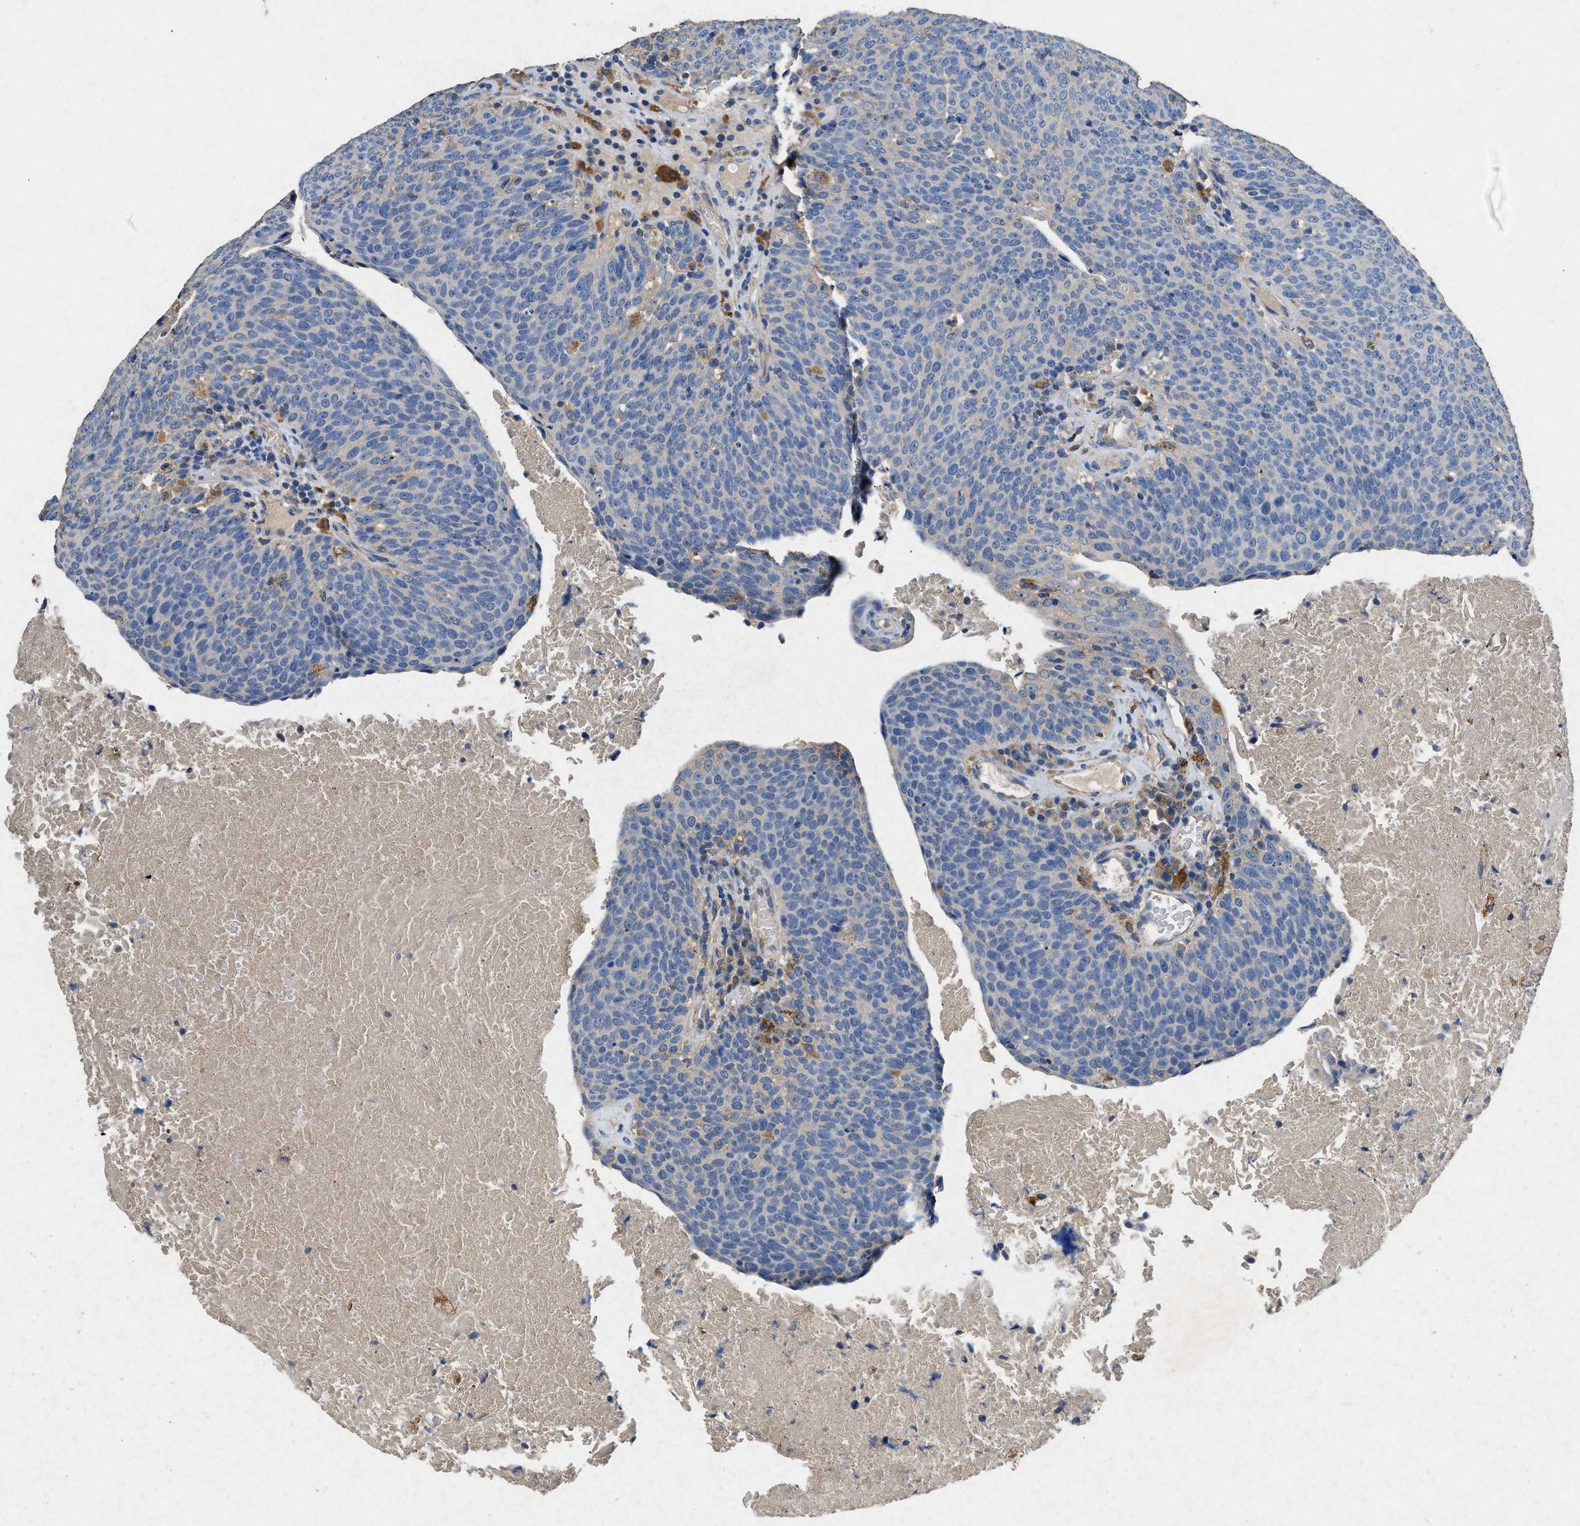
{"staining": {"intensity": "negative", "quantity": "none", "location": "none"}, "tissue": "head and neck cancer", "cell_type": "Tumor cells", "image_type": "cancer", "snomed": [{"axis": "morphology", "description": "Squamous cell carcinoma, NOS"}, {"axis": "morphology", "description": "Squamous cell carcinoma, metastatic, NOS"}, {"axis": "topography", "description": "Lymph node"}, {"axis": "topography", "description": "Head-Neck"}], "caption": "Micrograph shows no protein positivity in tumor cells of head and neck cancer (squamous cell carcinoma) tissue.", "gene": "CDK15", "patient": {"sex": "male", "age": 62}}